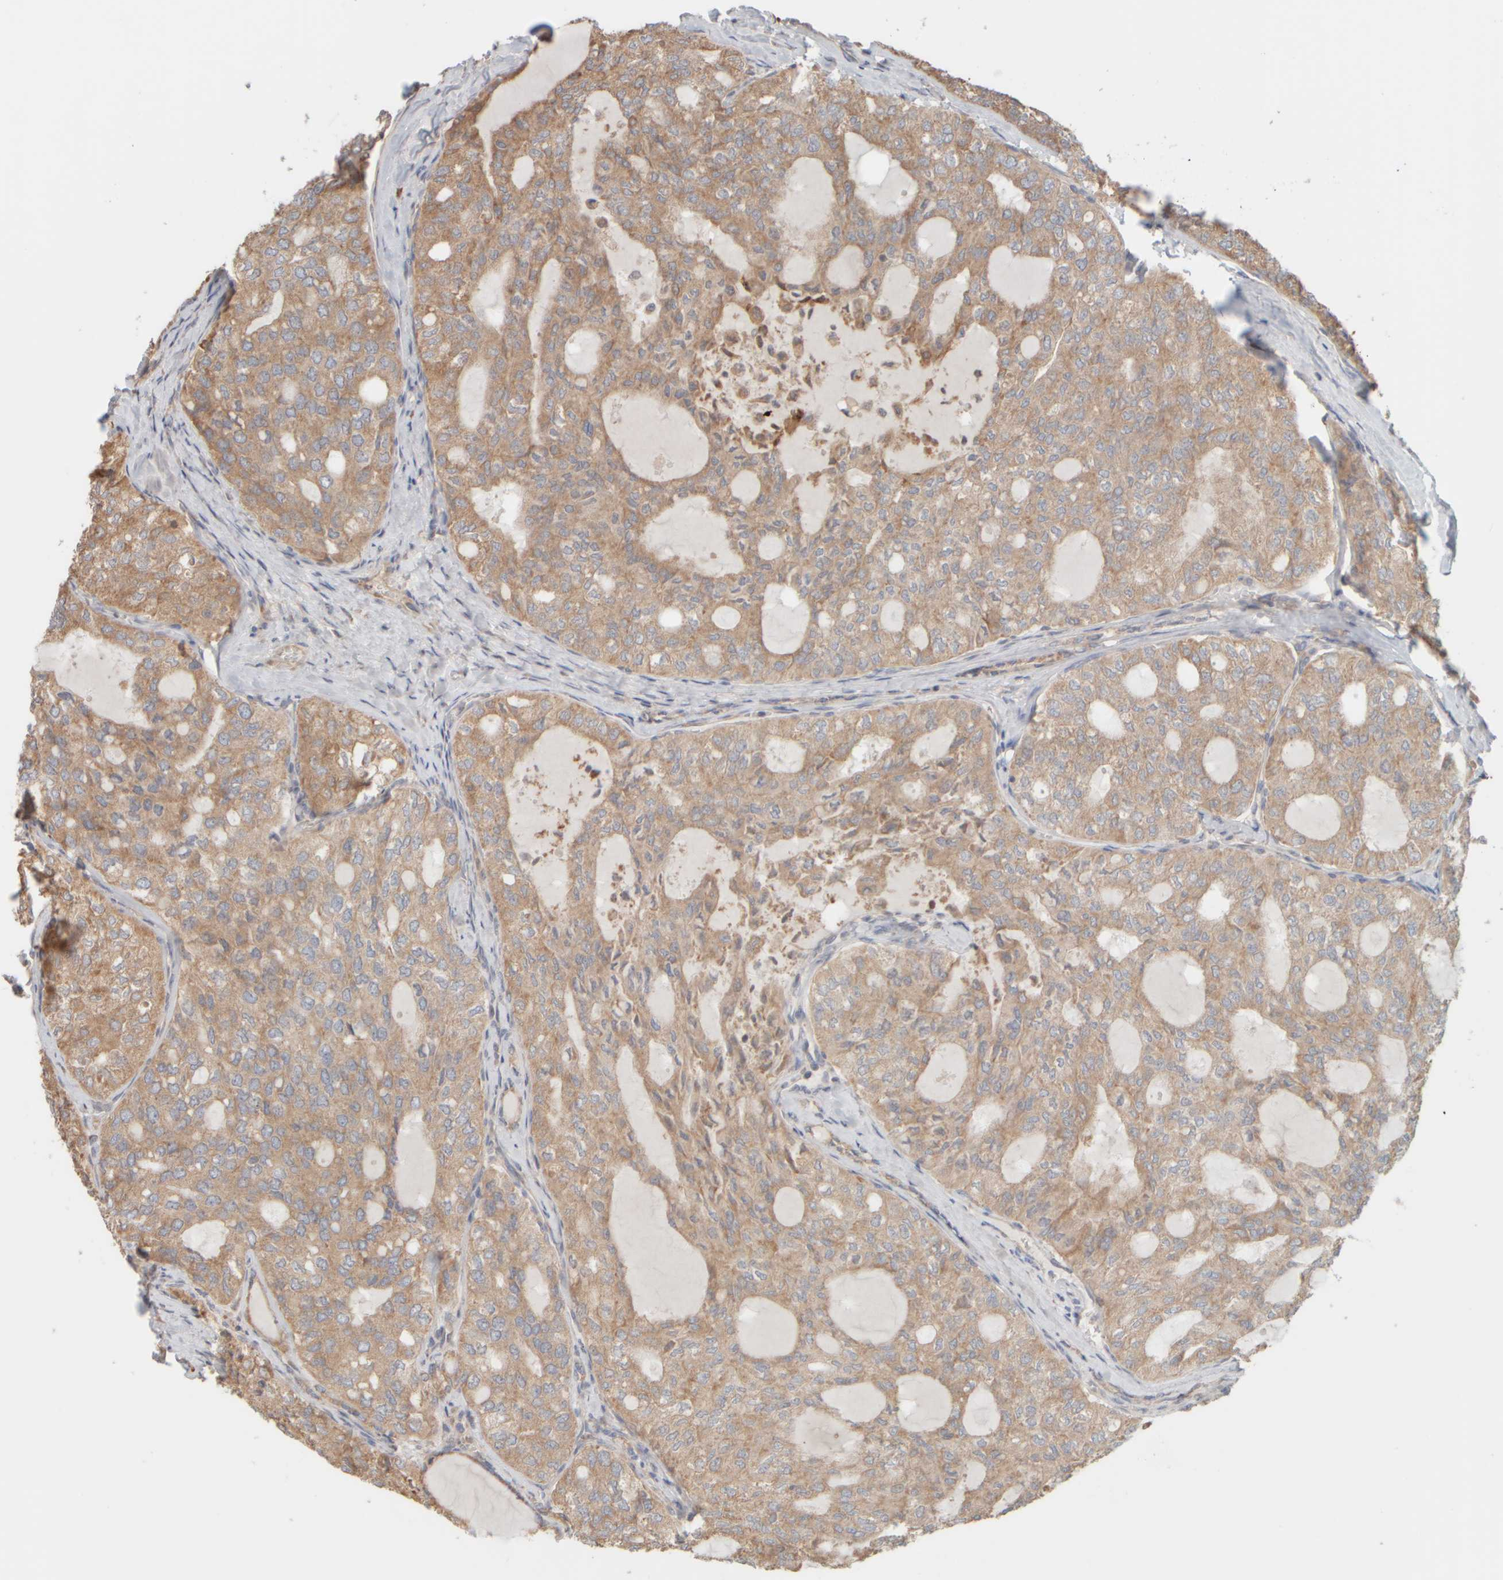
{"staining": {"intensity": "moderate", "quantity": ">75%", "location": "cytoplasmic/membranous"}, "tissue": "thyroid cancer", "cell_type": "Tumor cells", "image_type": "cancer", "snomed": [{"axis": "morphology", "description": "Follicular adenoma carcinoma, NOS"}, {"axis": "topography", "description": "Thyroid gland"}], "caption": "Thyroid cancer stained for a protein (brown) demonstrates moderate cytoplasmic/membranous positive expression in approximately >75% of tumor cells.", "gene": "EIF2B3", "patient": {"sex": "male", "age": 75}}